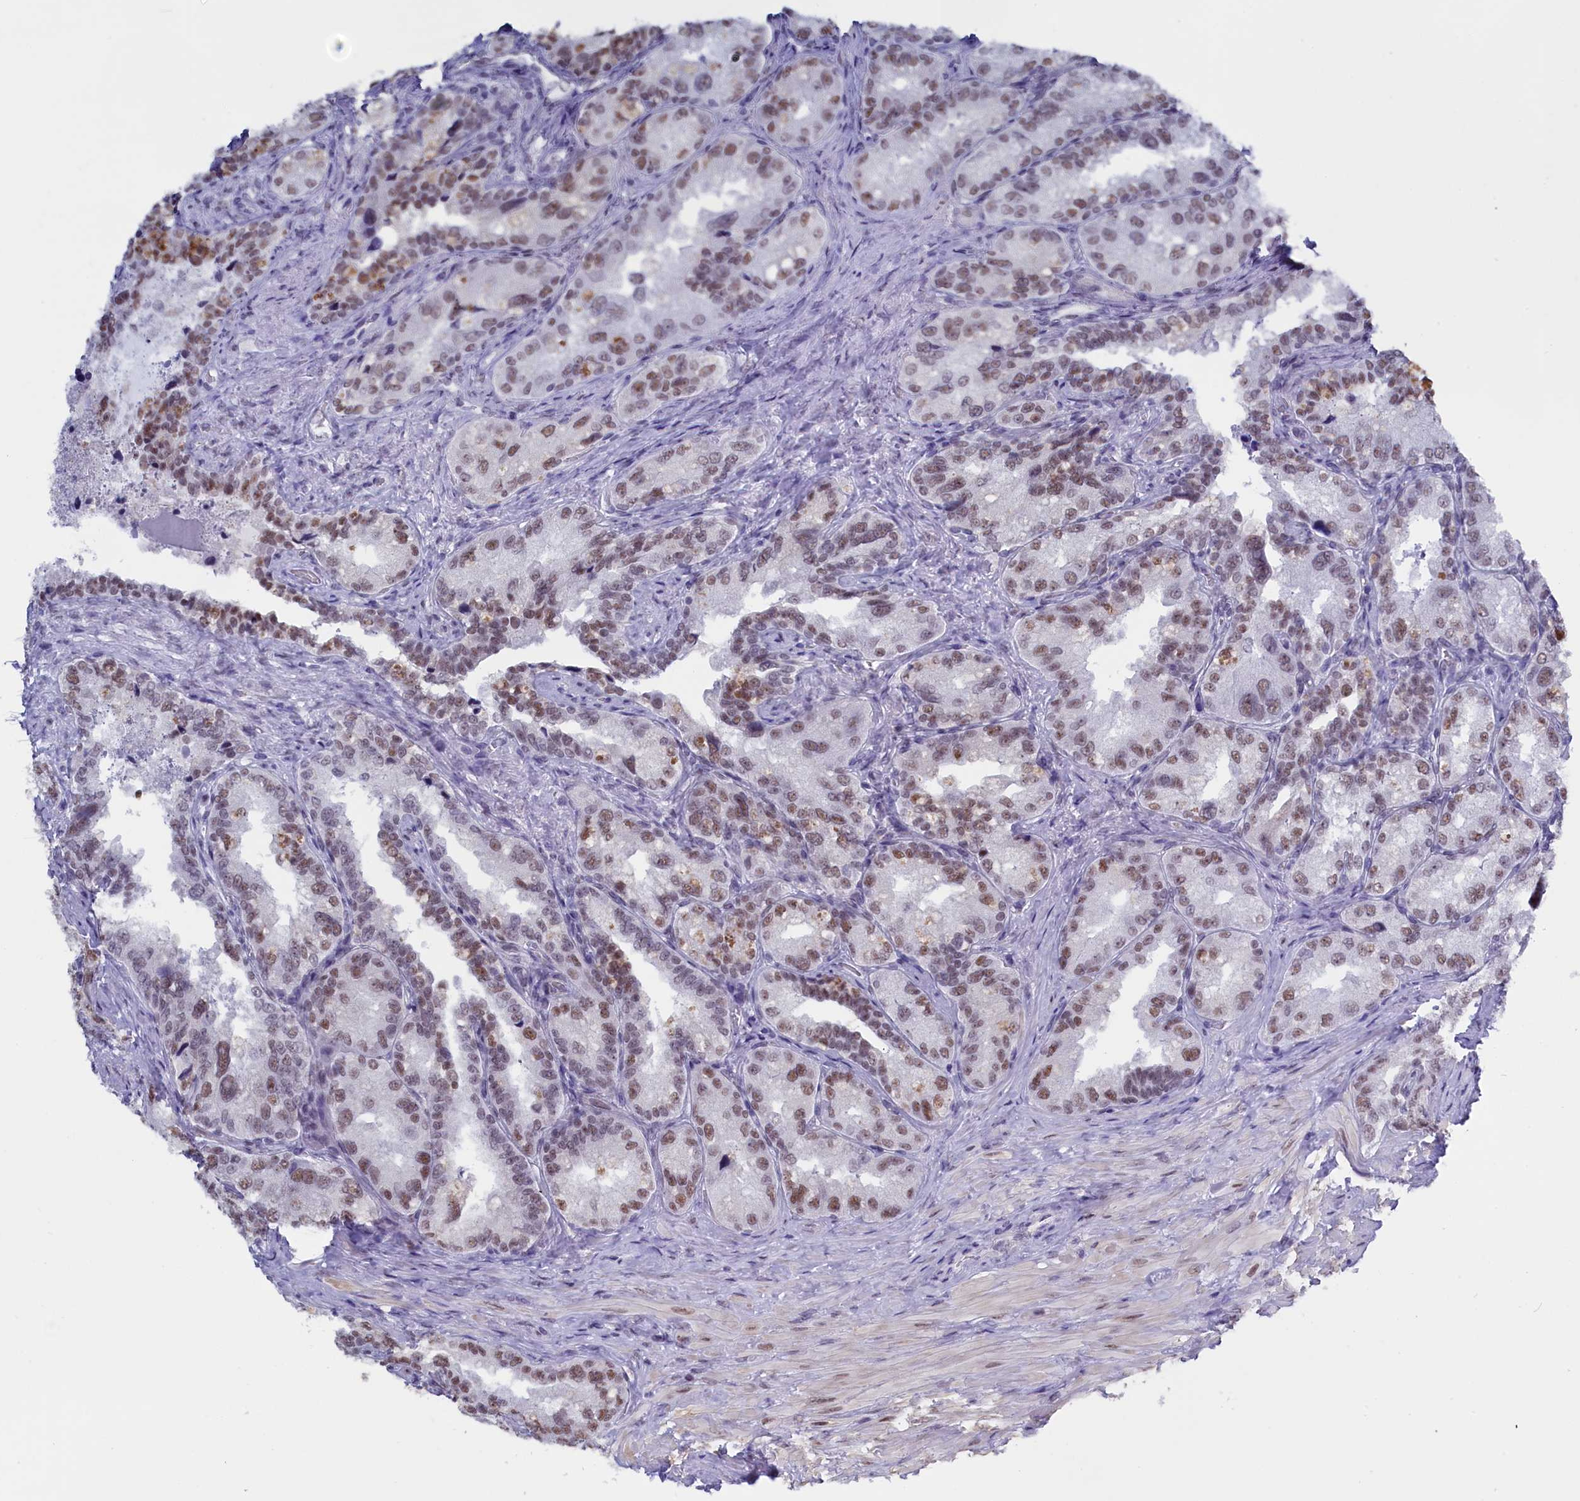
{"staining": {"intensity": "moderate", "quantity": "25%-75%", "location": "nuclear"}, "tissue": "seminal vesicle", "cell_type": "Glandular cells", "image_type": "normal", "snomed": [{"axis": "morphology", "description": "Normal tissue, NOS"}, {"axis": "topography", "description": "Seminal veicle"}, {"axis": "topography", "description": "Peripheral nerve tissue"}], "caption": "This photomicrograph demonstrates immunohistochemistry (IHC) staining of unremarkable human seminal vesicle, with medium moderate nuclear positivity in about 25%-75% of glandular cells.", "gene": "CD2BP2", "patient": {"sex": "male", "age": 67}}